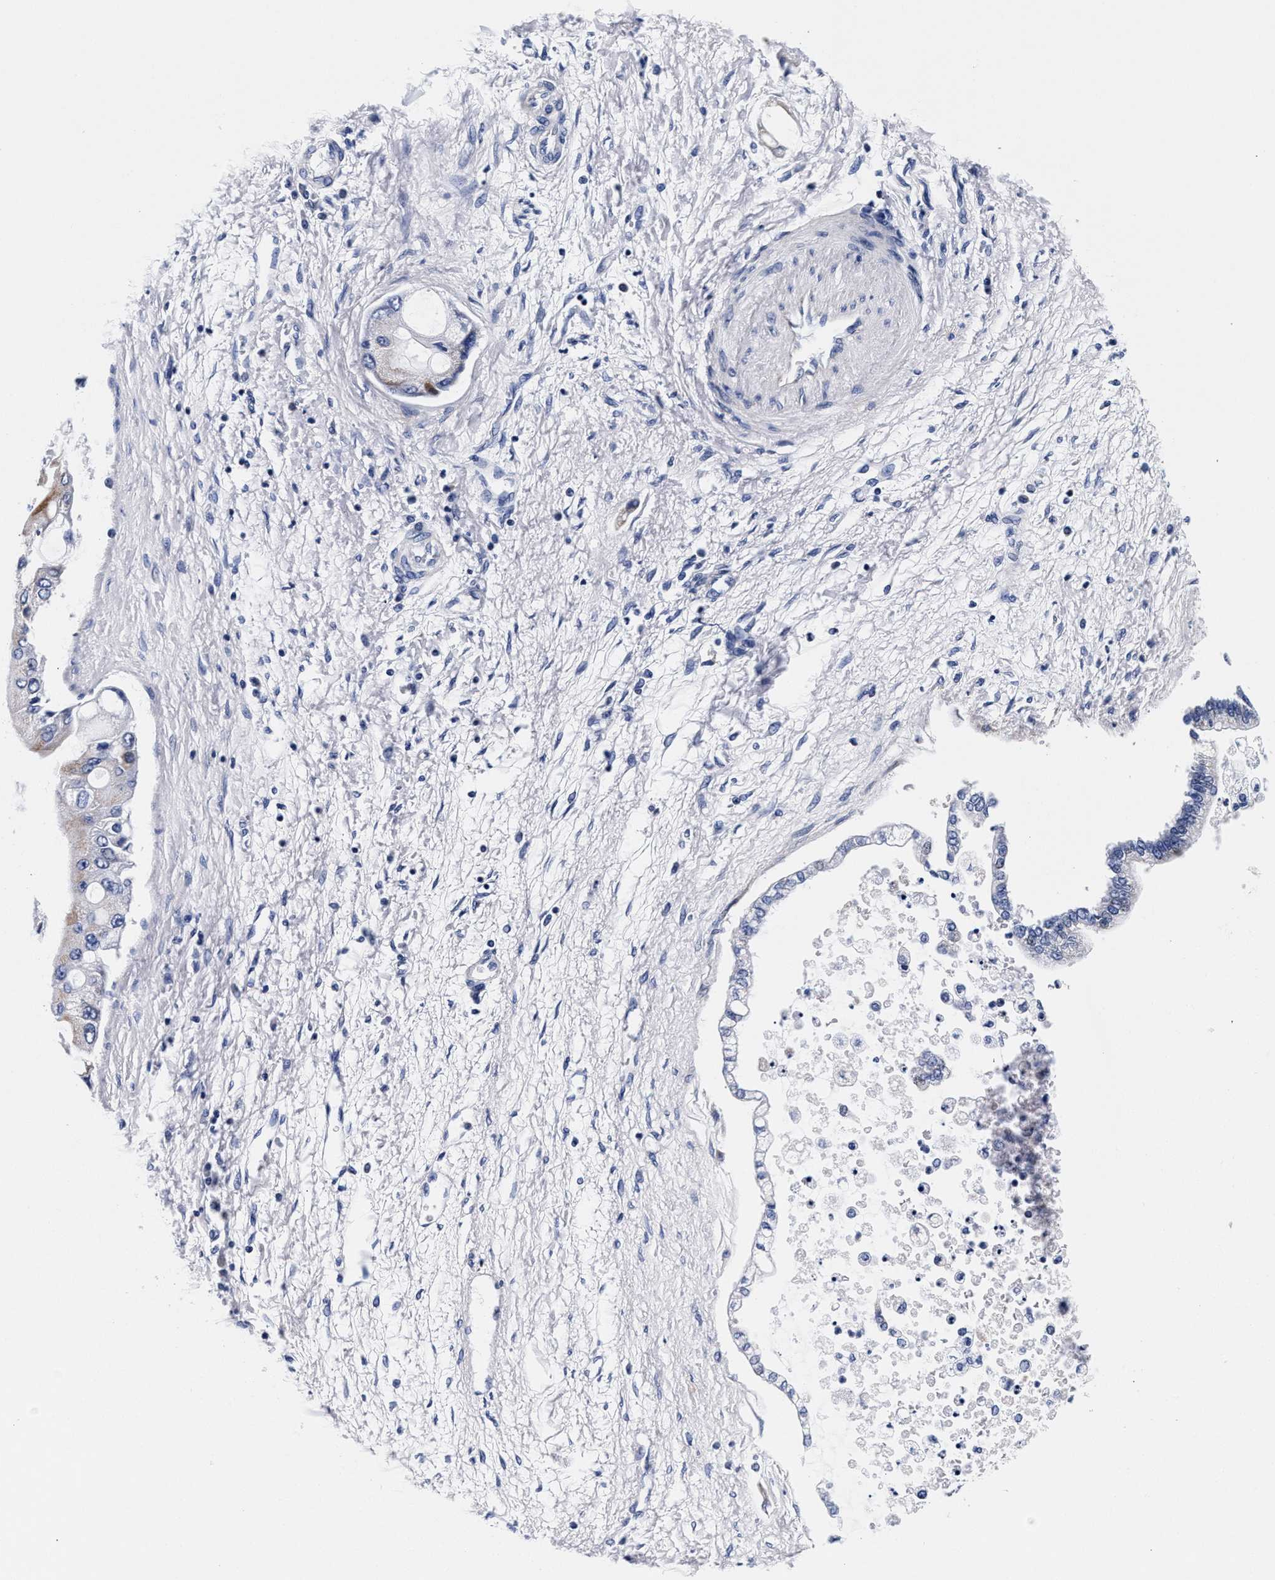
{"staining": {"intensity": "negative", "quantity": "none", "location": "none"}, "tissue": "liver cancer", "cell_type": "Tumor cells", "image_type": "cancer", "snomed": [{"axis": "morphology", "description": "Cholangiocarcinoma"}, {"axis": "topography", "description": "Liver"}], "caption": "The histopathology image demonstrates no significant positivity in tumor cells of liver cancer. (Brightfield microscopy of DAB (3,3'-diaminobenzidine) immunohistochemistry (IHC) at high magnification).", "gene": "RAB3B", "patient": {"sex": "male", "age": 50}}